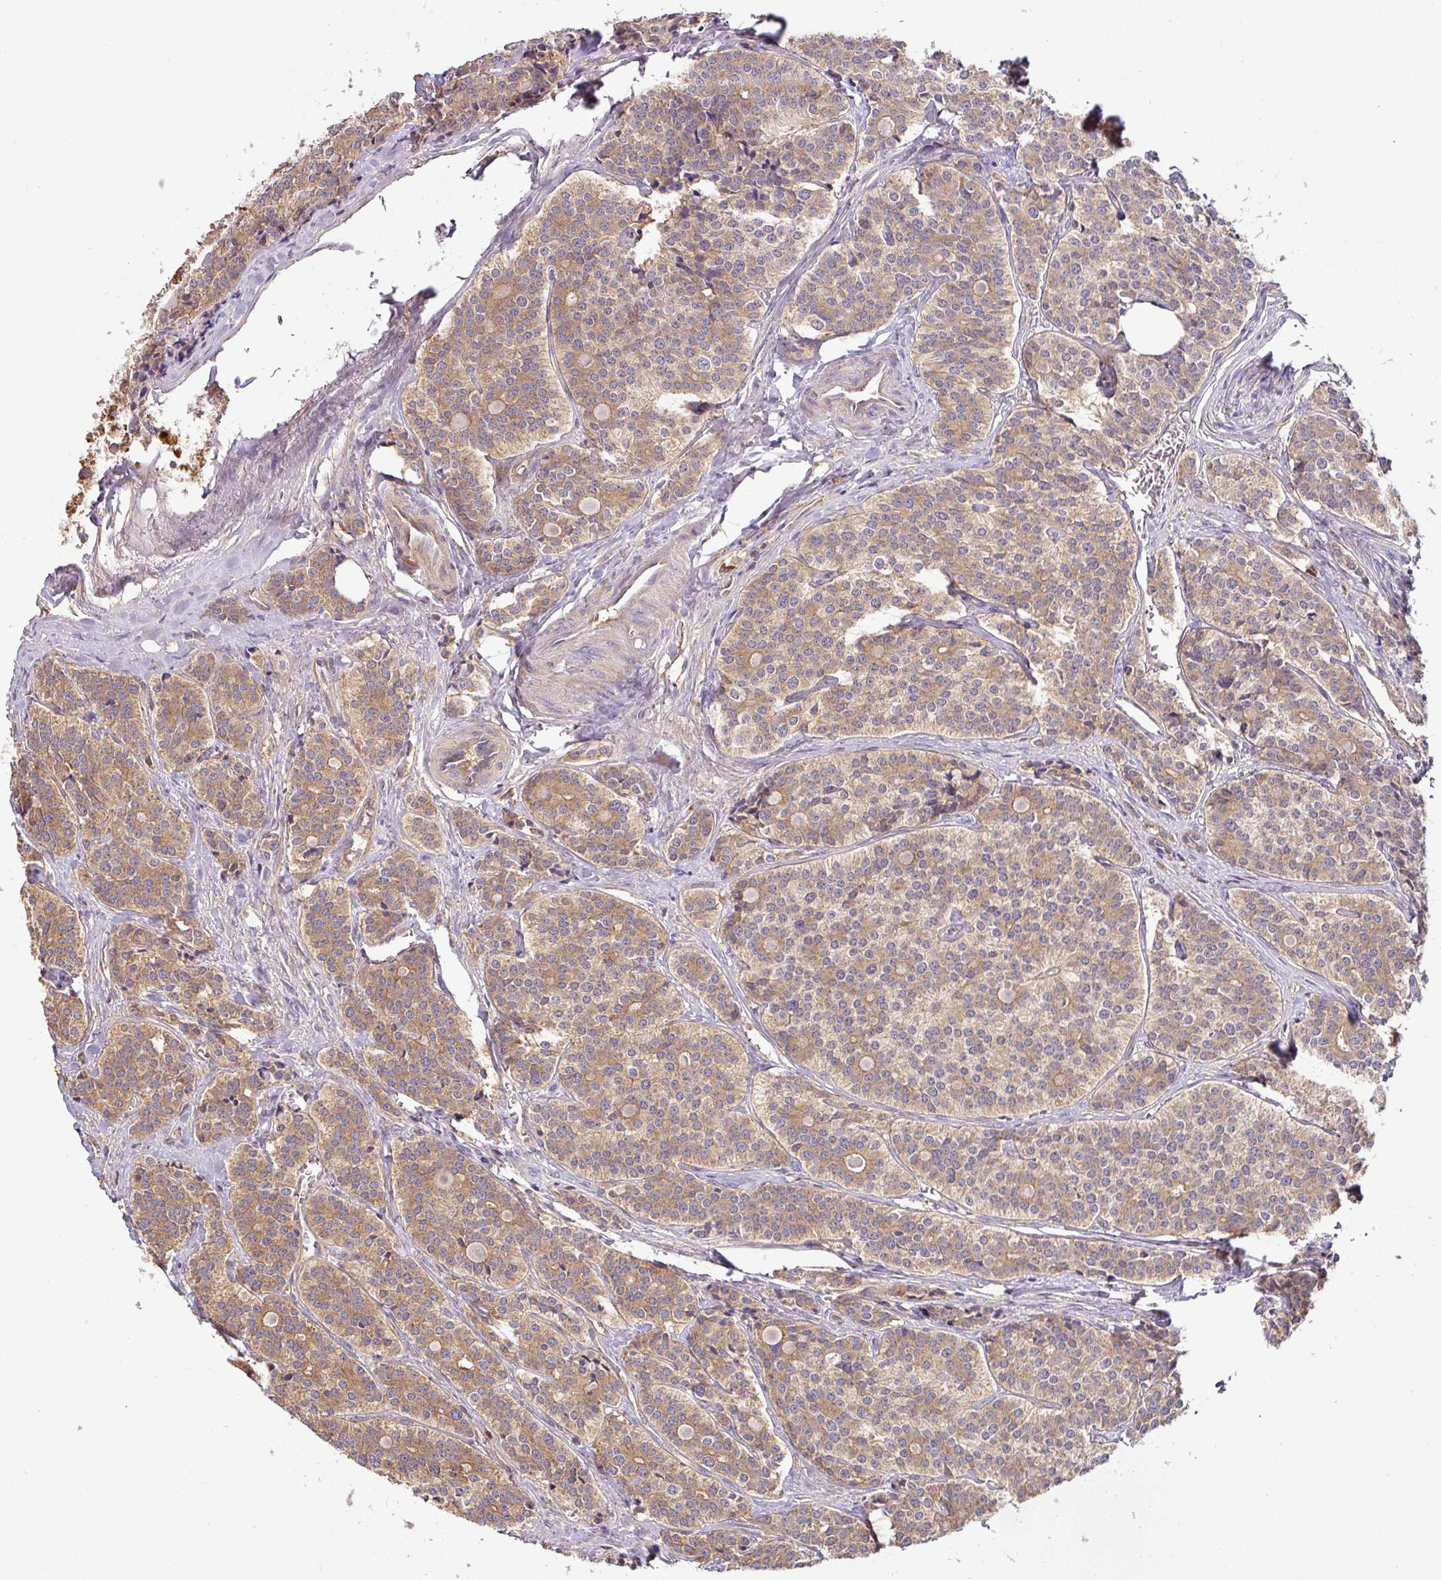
{"staining": {"intensity": "moderate", "quantity": ">75%", "location": "cytoplasmic/membranous"}, "tissue": "carcinoid", "cell_type": "Tumor cells", "image_type": "cancer", "snomed": [{"axis": "morphology", "description": "Carcinoid, malignant, NOS"}, {"axis": "topography", "description": "Small intestine"}], "caption": "A high-resolution histopathology image shows immunohistochemistry staining of carcinoid, which exhibits moderate cytoplasmic/membranous staining in about >75% of tumor cells.", "gene": "GSPT1", "patient": {"sex": "male", "age": 63}}